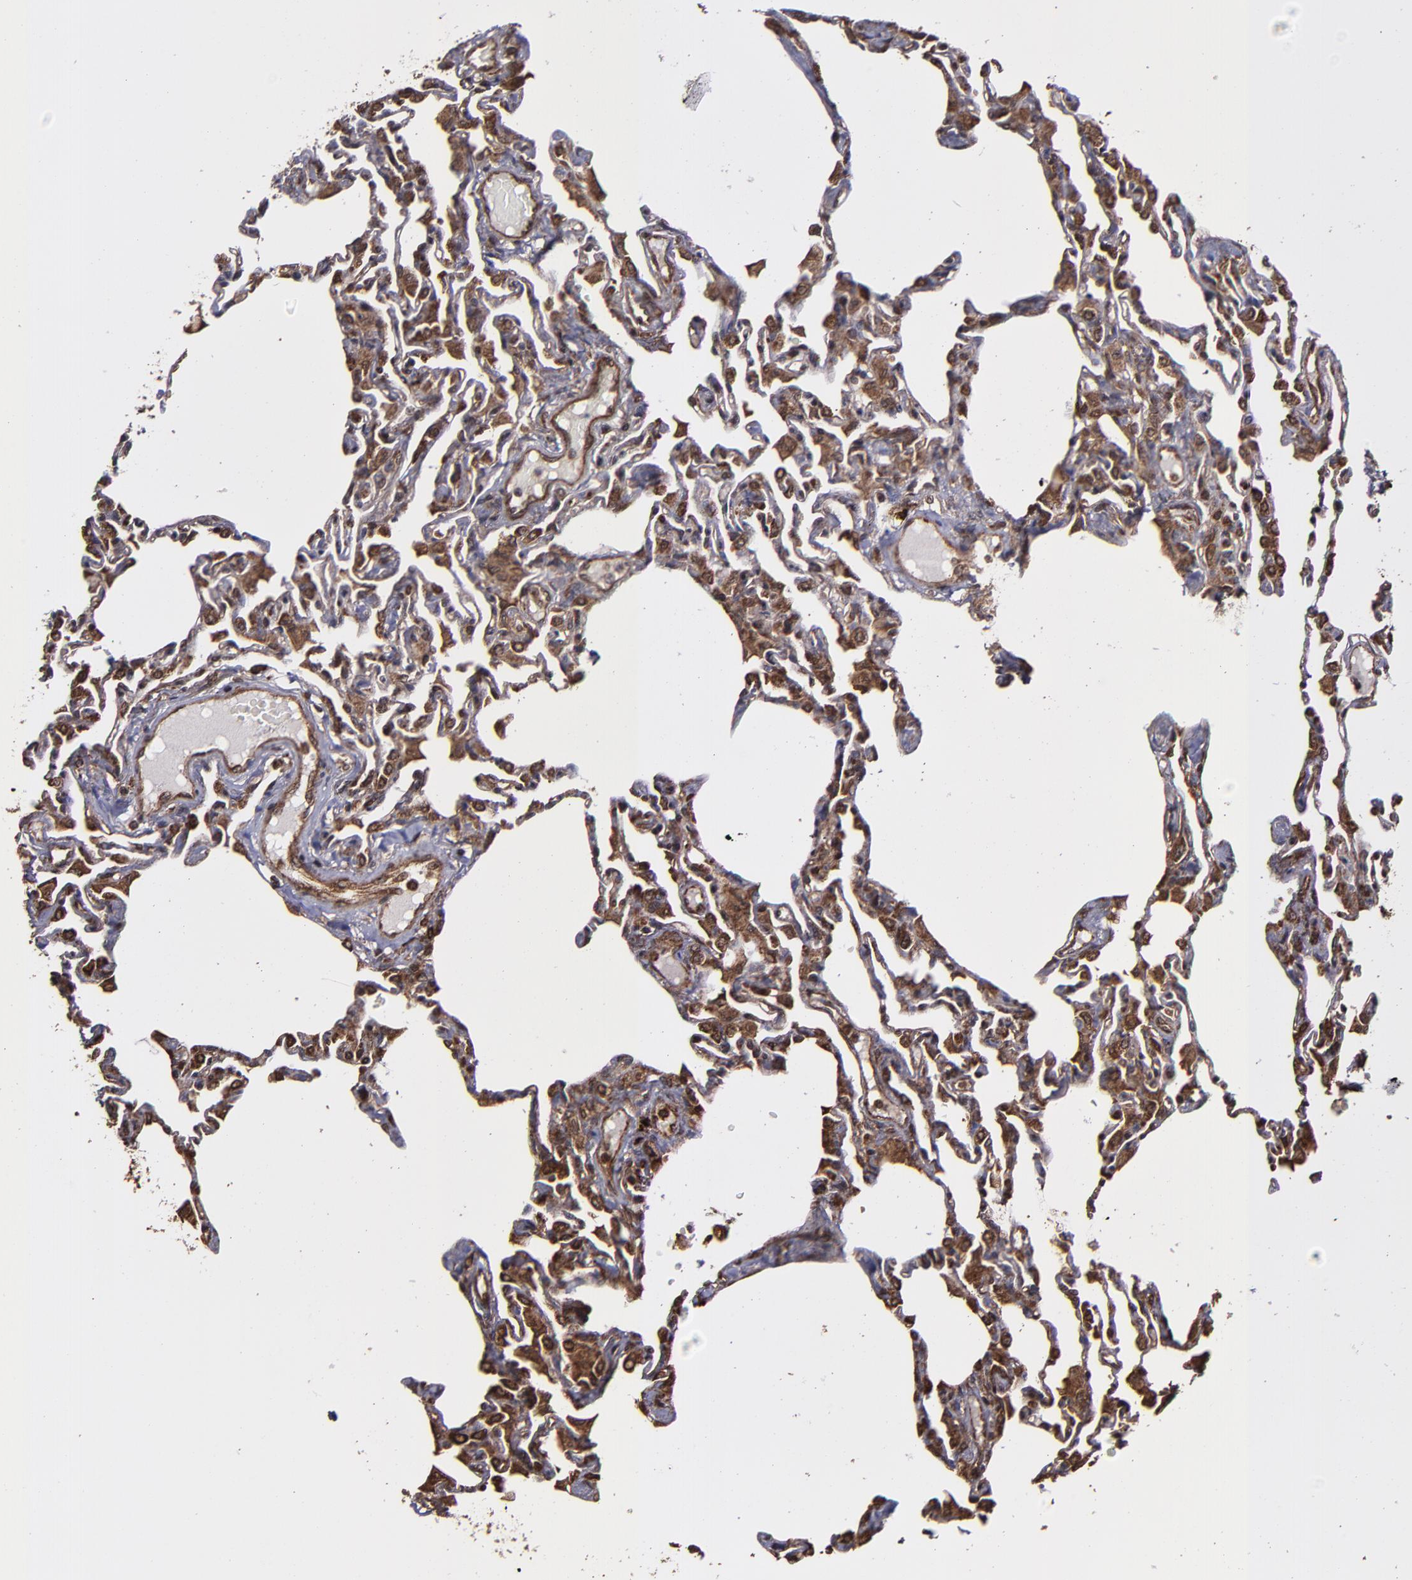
{"staining": {"intensity": "strong", "quantity": ">75%", "location": "cytoplasmic/membranous,nuclear"}, "tissue": "lung", "cell_type": "Alveolar cells", "image_type": "normal", "snomed": [{"axis": "morphology", "description": "Normal tissue, NOS"}, {"axis": "topography", "description": "Lung"}], "caption": "A histopathology image of lung stained for a protein demonstrates strong cytoplasmic/membranous,nuclear brown staining in alveolar cells. The staining was performed using DAB to visualize the protein expression in brown, while the nuclei were stained in blue with hematoxylin (Magnification: 20x).", "gene": "EIF4ENIF1", "patient": {"sex": "female", "age": 49}}